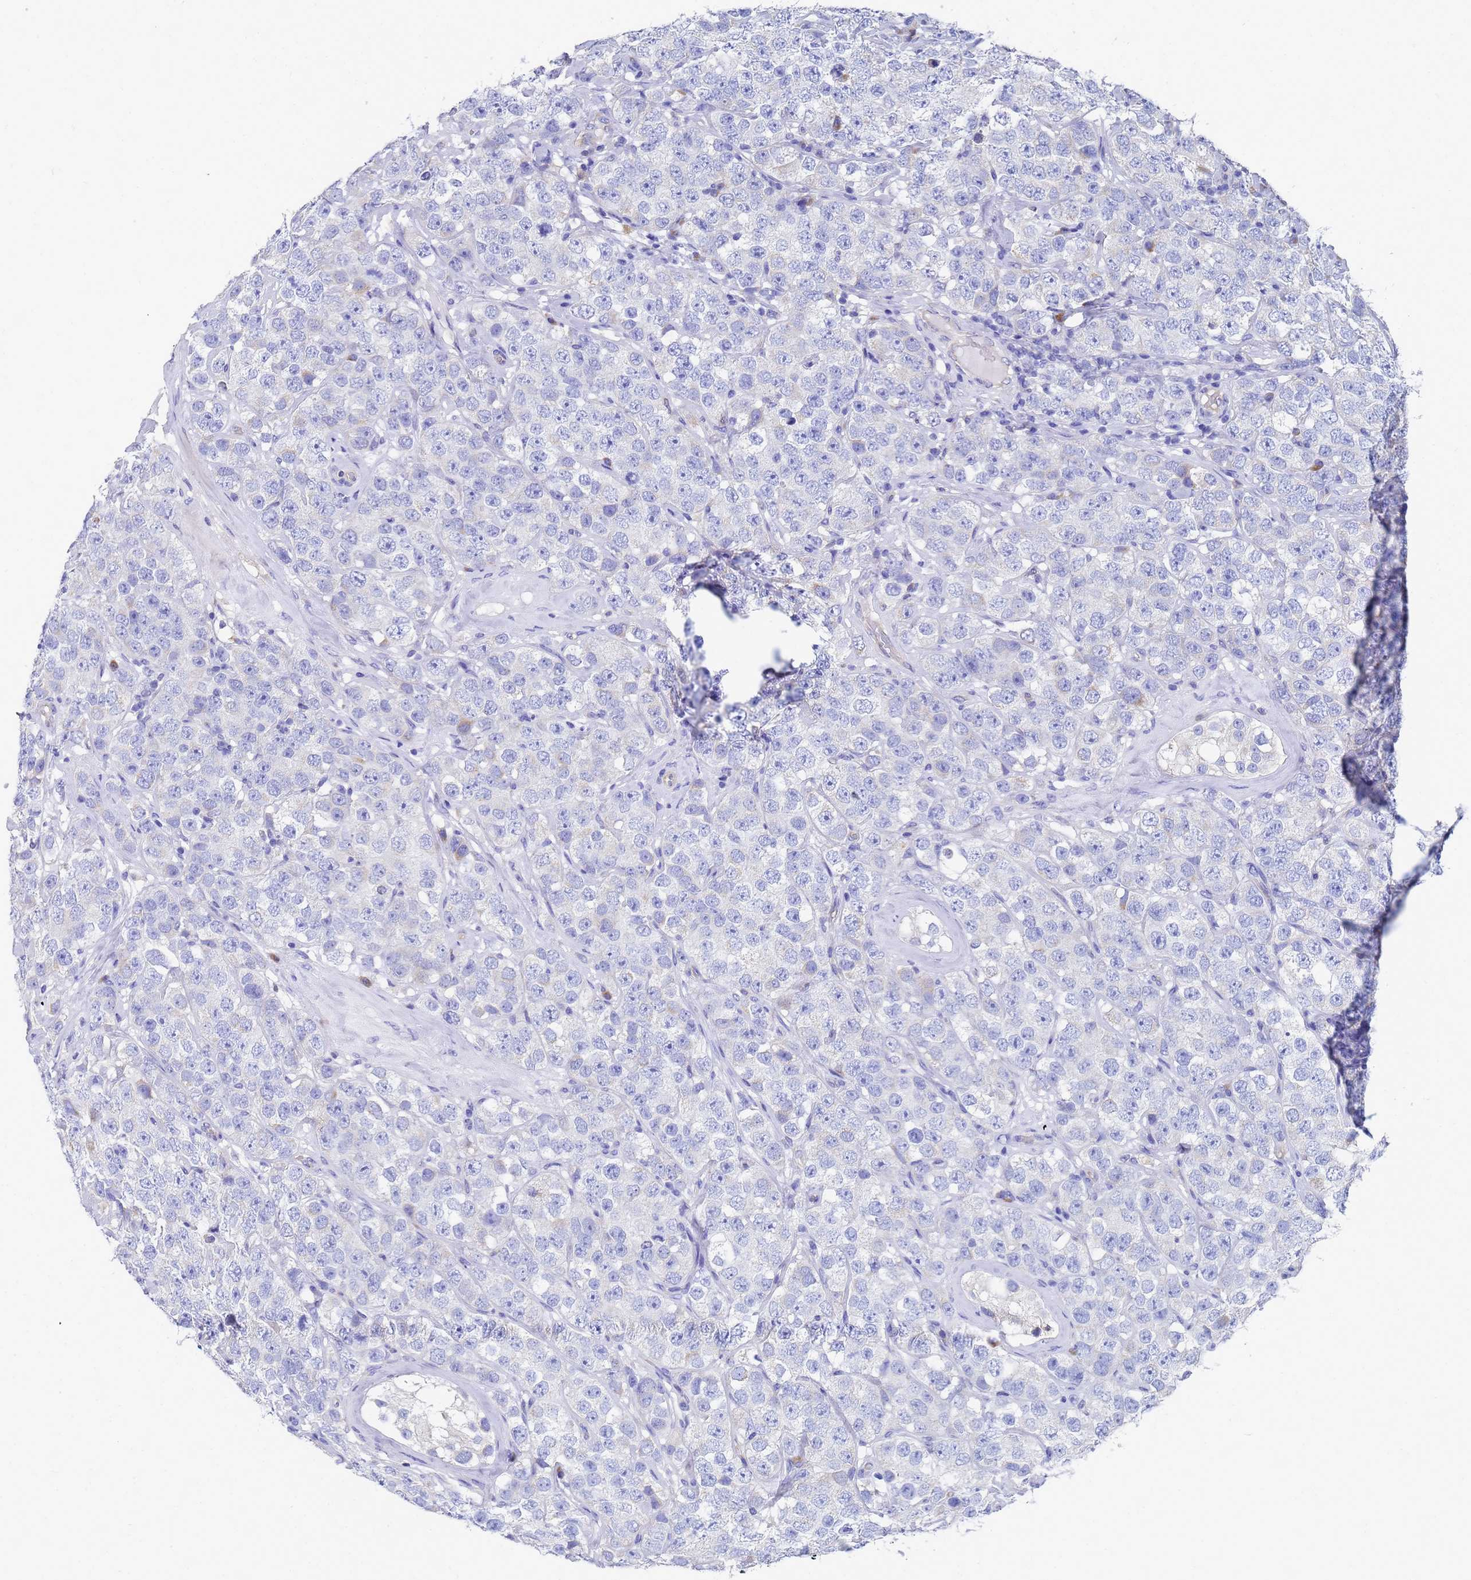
{"staining": {"intensity": "negative", "quantity": "none", "location": "none"}, "tissue": "testis cancer", "cell_type": "Tumor cells", "image_type": "cancer", "snomed": [{"axis": "morphology", "description": "Seminoma, NOS"}, {"axis": "topography", "description": "Testis"}], "caption": "Immunohistochemical staining of seminoma (testis) displays no significant expression in tumor cells.", "gene": "TM4SF4", "patient": {"sex": "male", "age": 28}}